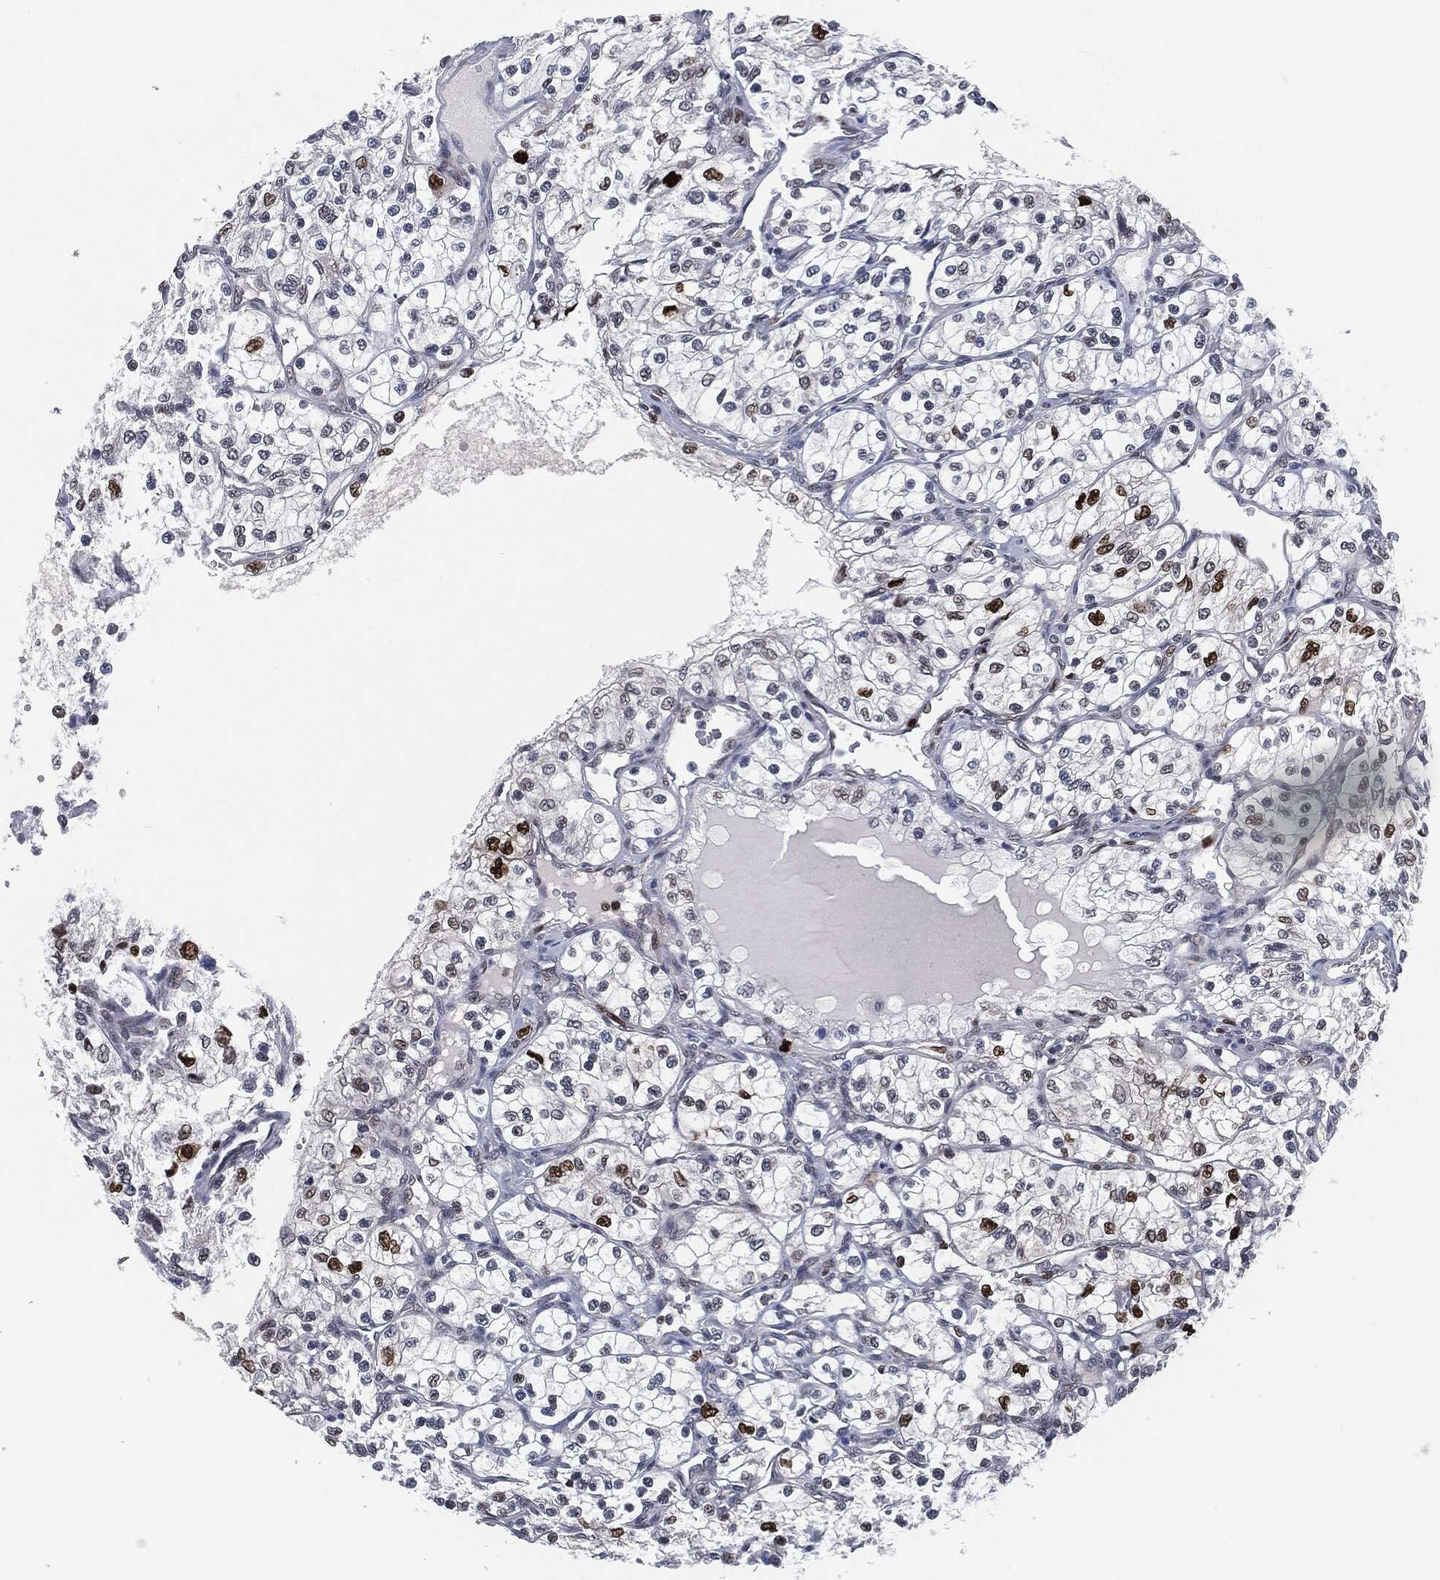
{"staining": {"intensity": "moderate", "quantity": "<25%", "location": "nuclear"}, "tissue": "renal cancer", "cell_type": "Tumor cells", "image_type": "cancer", "snomed": [{"axis": "morphology", "description": "Adenocarcinoma, NOS"}, {"axis": "topography", "description": "Kidney"}], "caption": "Adenocarcinoma (renal) stained for a protein (brown) shows moderate nuclear positive staining in approximately <25% of tumor cells.", "gene": "PCNA", "patient": {"sex": "female", "age": 69}}